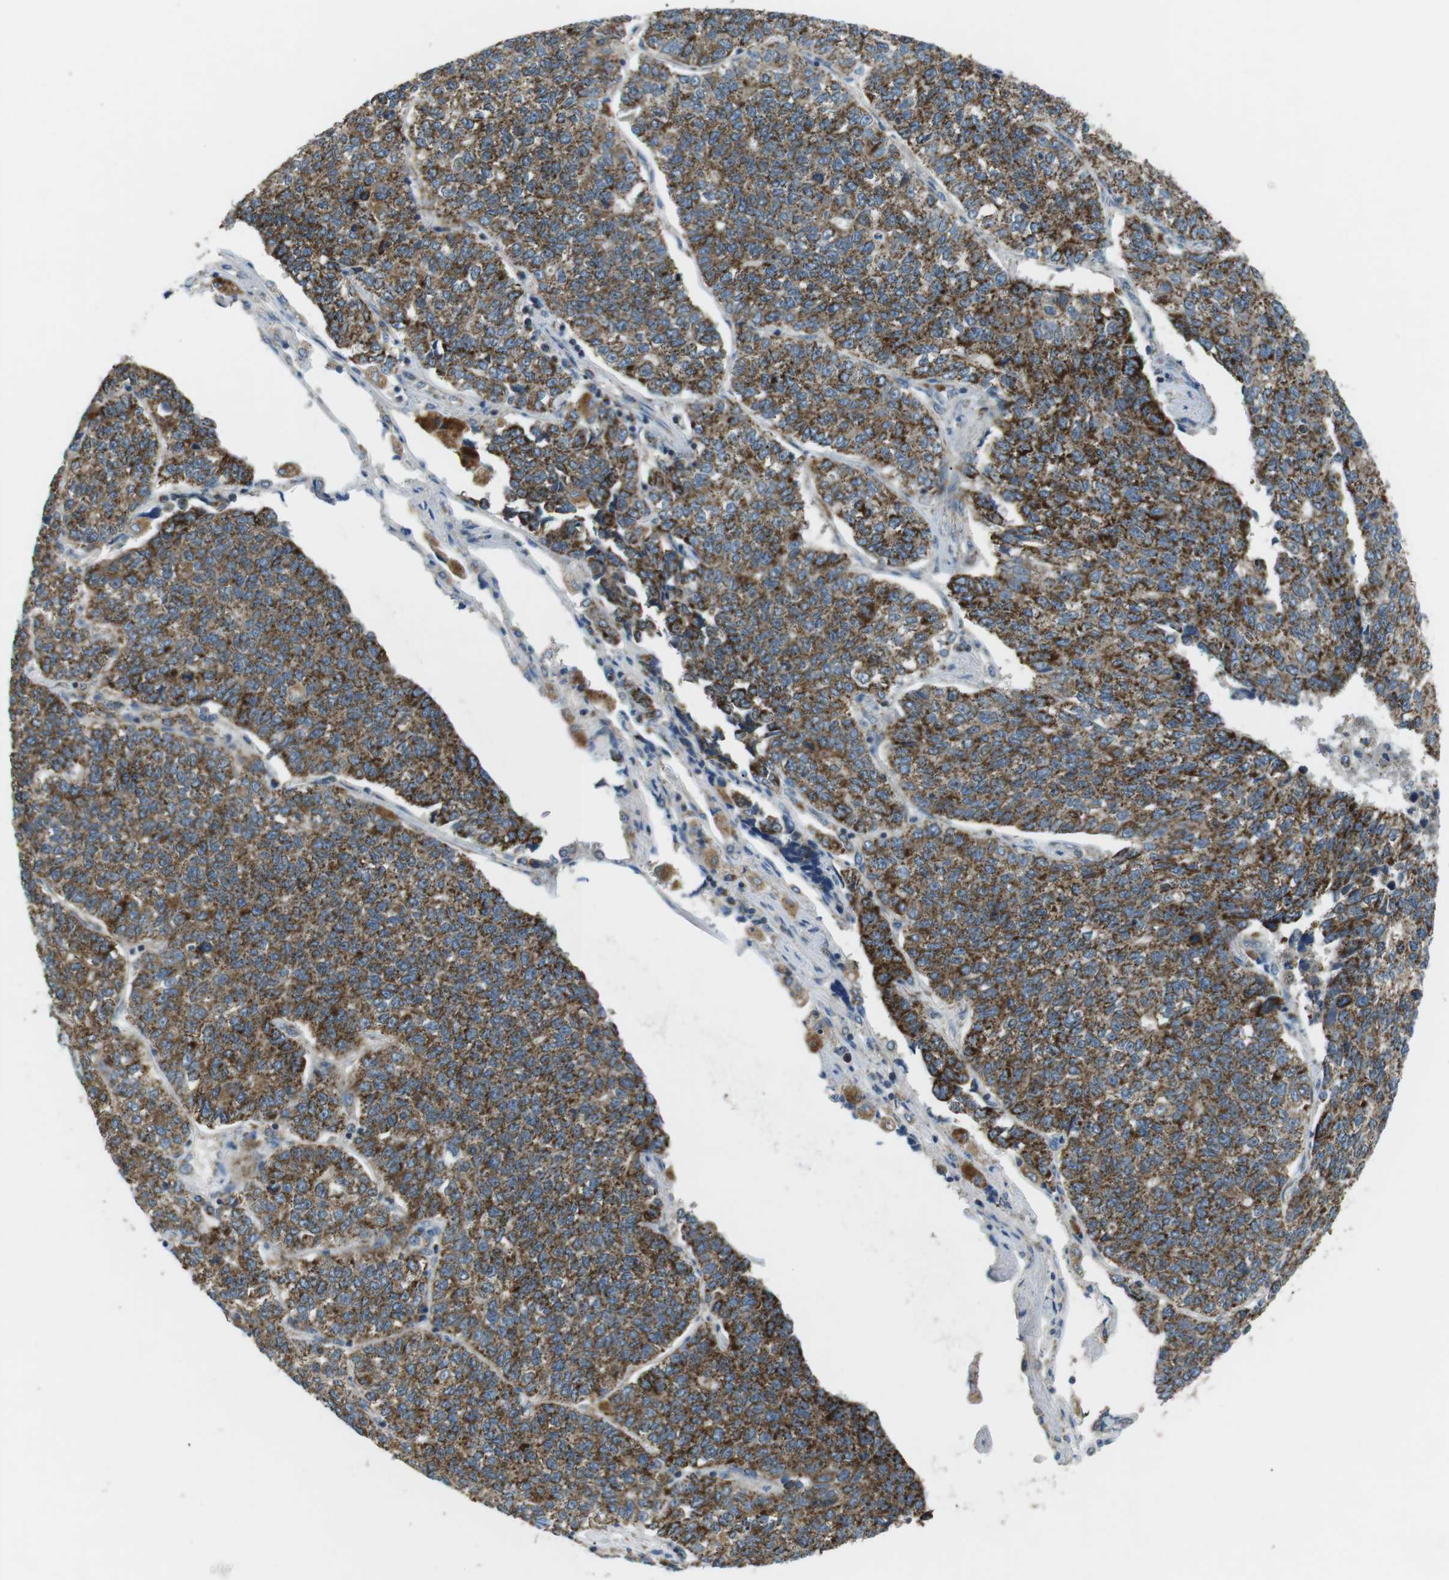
{"staining": {"intensity": "strong", "quantity": ">75%", "location": "cytoplasmic/membranous"}, "tissue": "lung cancer", "cell_type": "Tumor cells", "image_type": "cancer", "snomed": [{"axis": "morphology", "description": "Adenocarcinoma, NOS"}, {"axis": "topography", "description": "Lung"}], "caption": "The photomicrograph displays a brown stain indicating the presence of a protein in the cytoplasmic/membranous of tumor cells in adenocarcinoma (lung). Using DAB (3,3'-diaminobenzidine) (brown) and hematoxylin (blue) stains, captured at high magnification using brightfield microscopy.", "gene": "BACE1", "patient": {"sex": "male", "age": 49}}